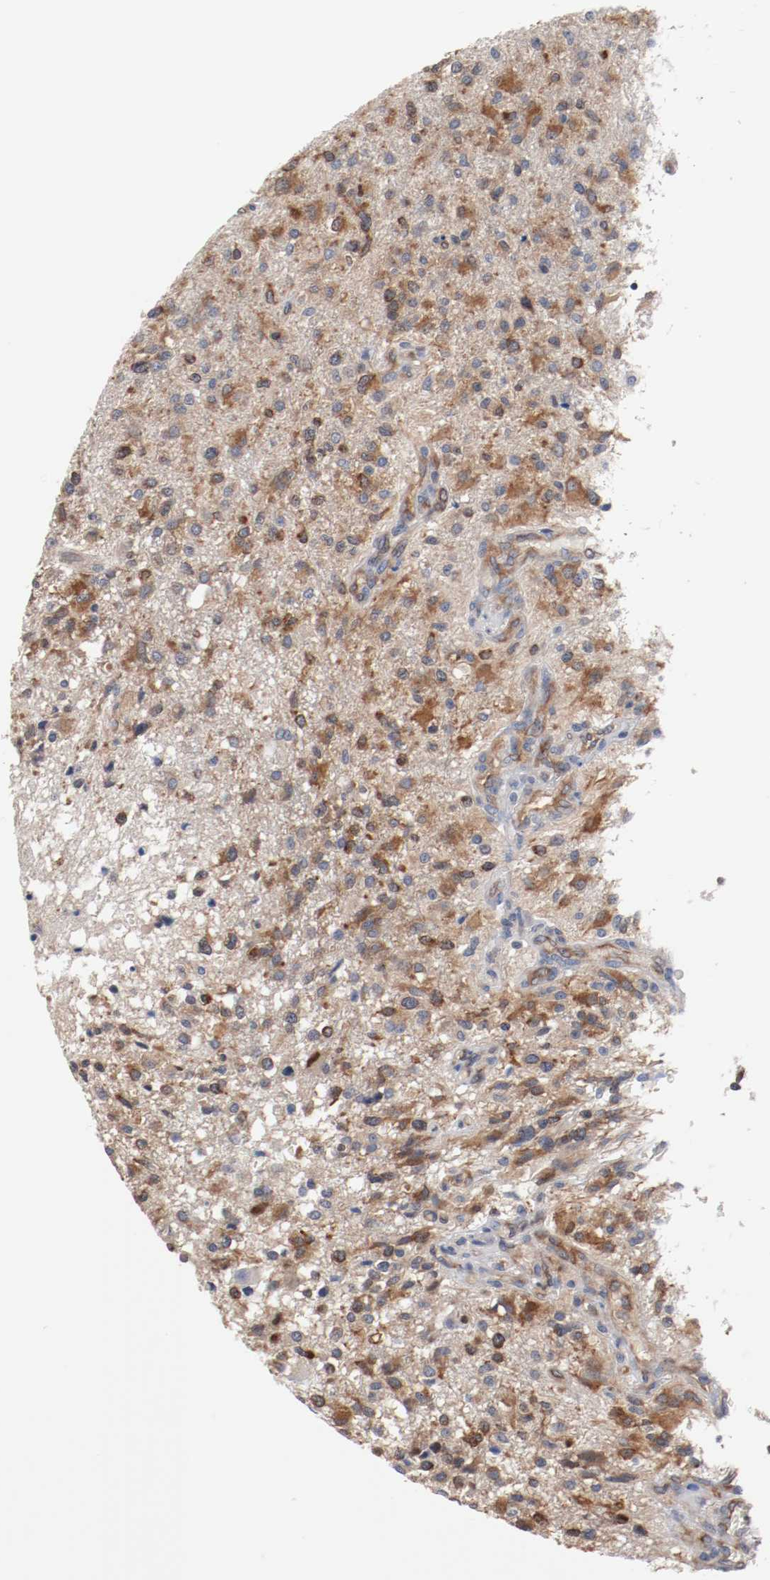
{"staining": {"intensity": "moderate", "quantity": "25%-75%", "location": "cytoplasmic/membranous"}, "tissue": "glioma", "cell_type": "Tumor cells", "image_type": "cancer", "snomed": [{"axis": "morphology", "description": "Glioma, malignant, High grade"}, {"axis": "topography", "description": "Cerebral cortex"}], "caption": "Immunohistochemistry (IHC) histopathology image of human high-grade glioma (malignant) stained for a protein (brown), which displays medium levels of moderate cytoplasmic/membranous expression in approximately 25%-75% of tumor cells.", "gene": "RNASE11", "patient": {"sex": "male", "age": 76}}